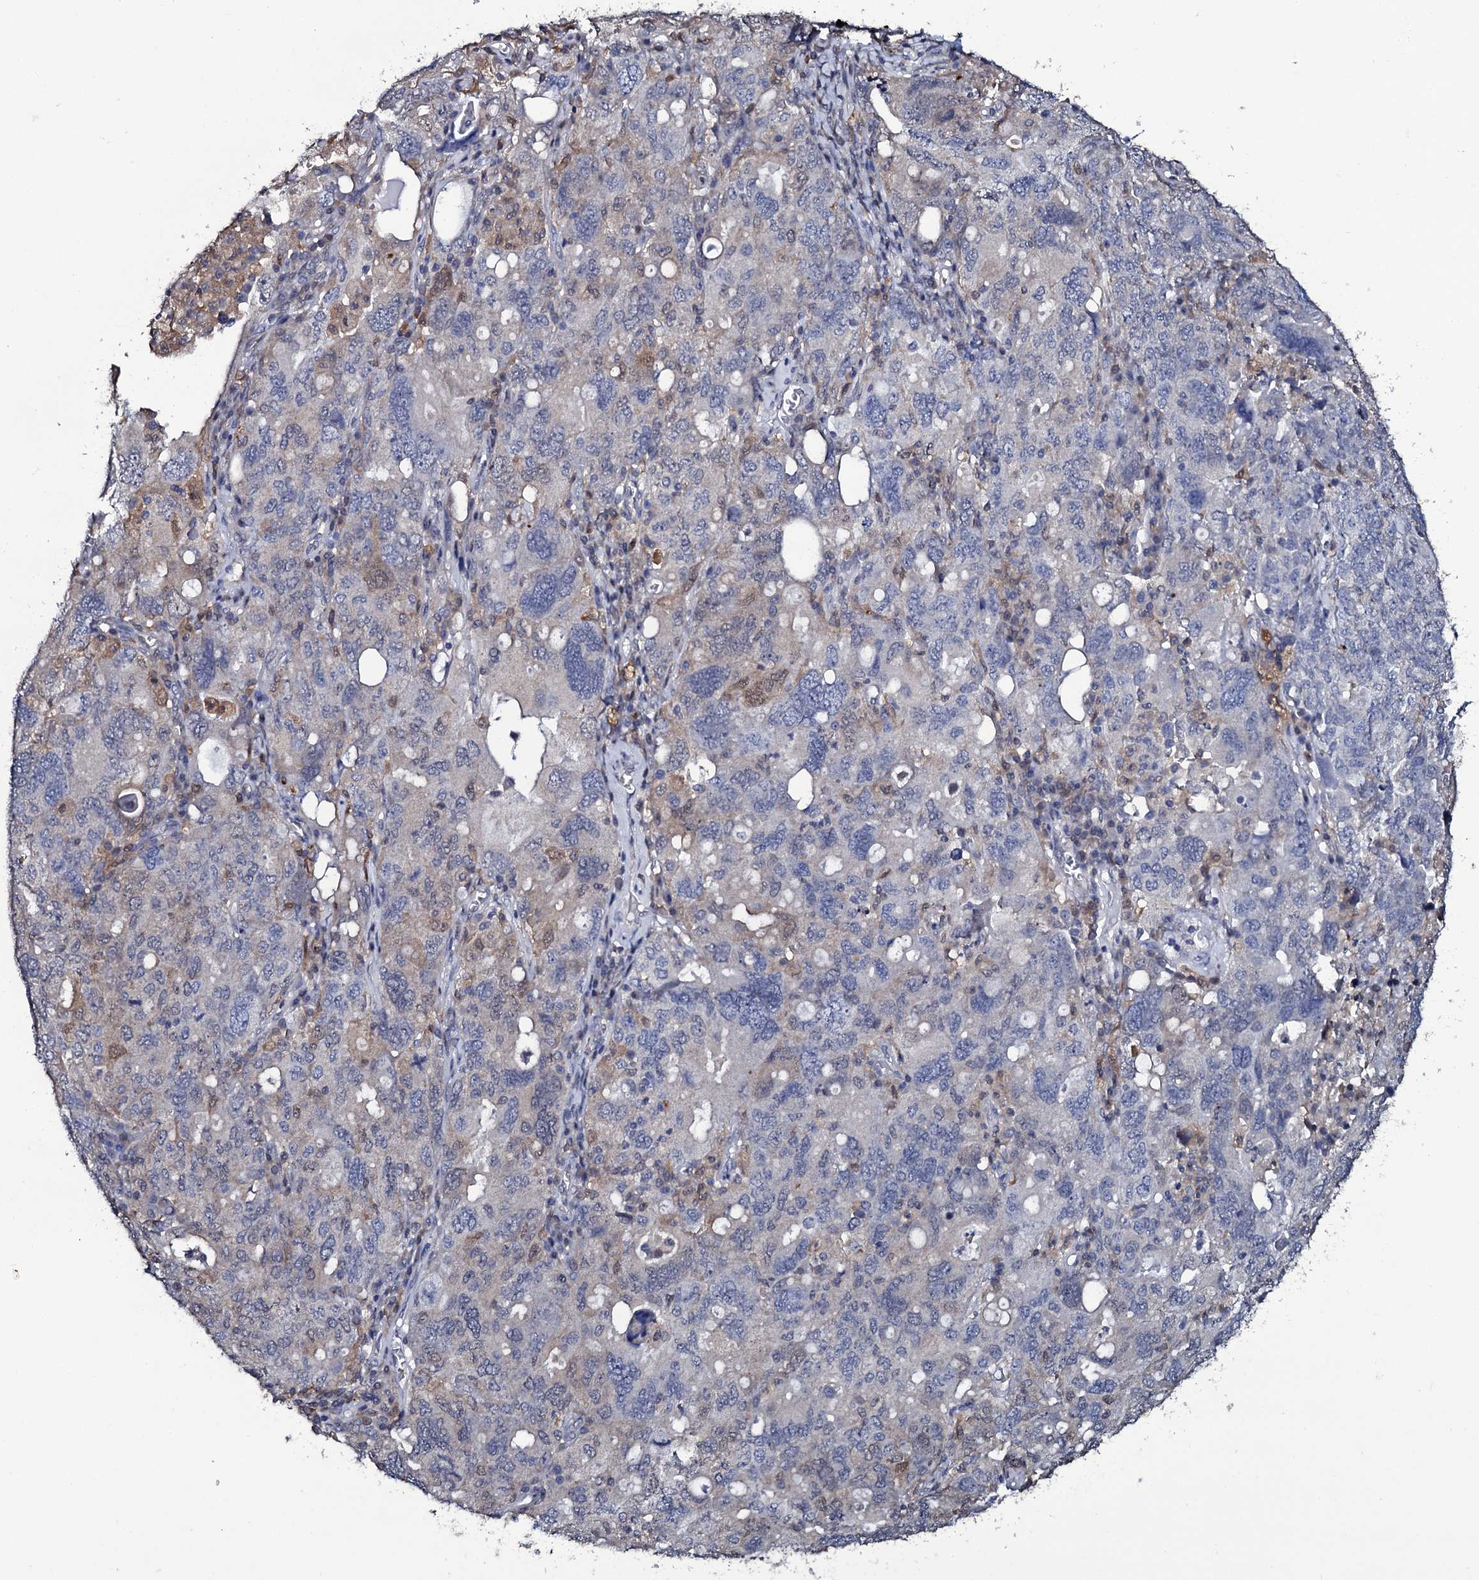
{"staining": {"intensity": "weak", "quantity": "<25%", "location": "cytoplasmic/membranous"}, "tissue": "ovarian cancer", "cell_type": "Tumor cells", "image_type": "cancer", "snomed": [{"axis": "morphology", "description": "Carcinoma, endometroid"}, {"axis": "topography", "description": "Ovary"}], "caption": "Protein analysis of ovarian cancer (endometroid carcinoma) displays no significant staining in tumor cells.", "gene": "CRYL1", "patient": {"sex": "female", "age": 62}}